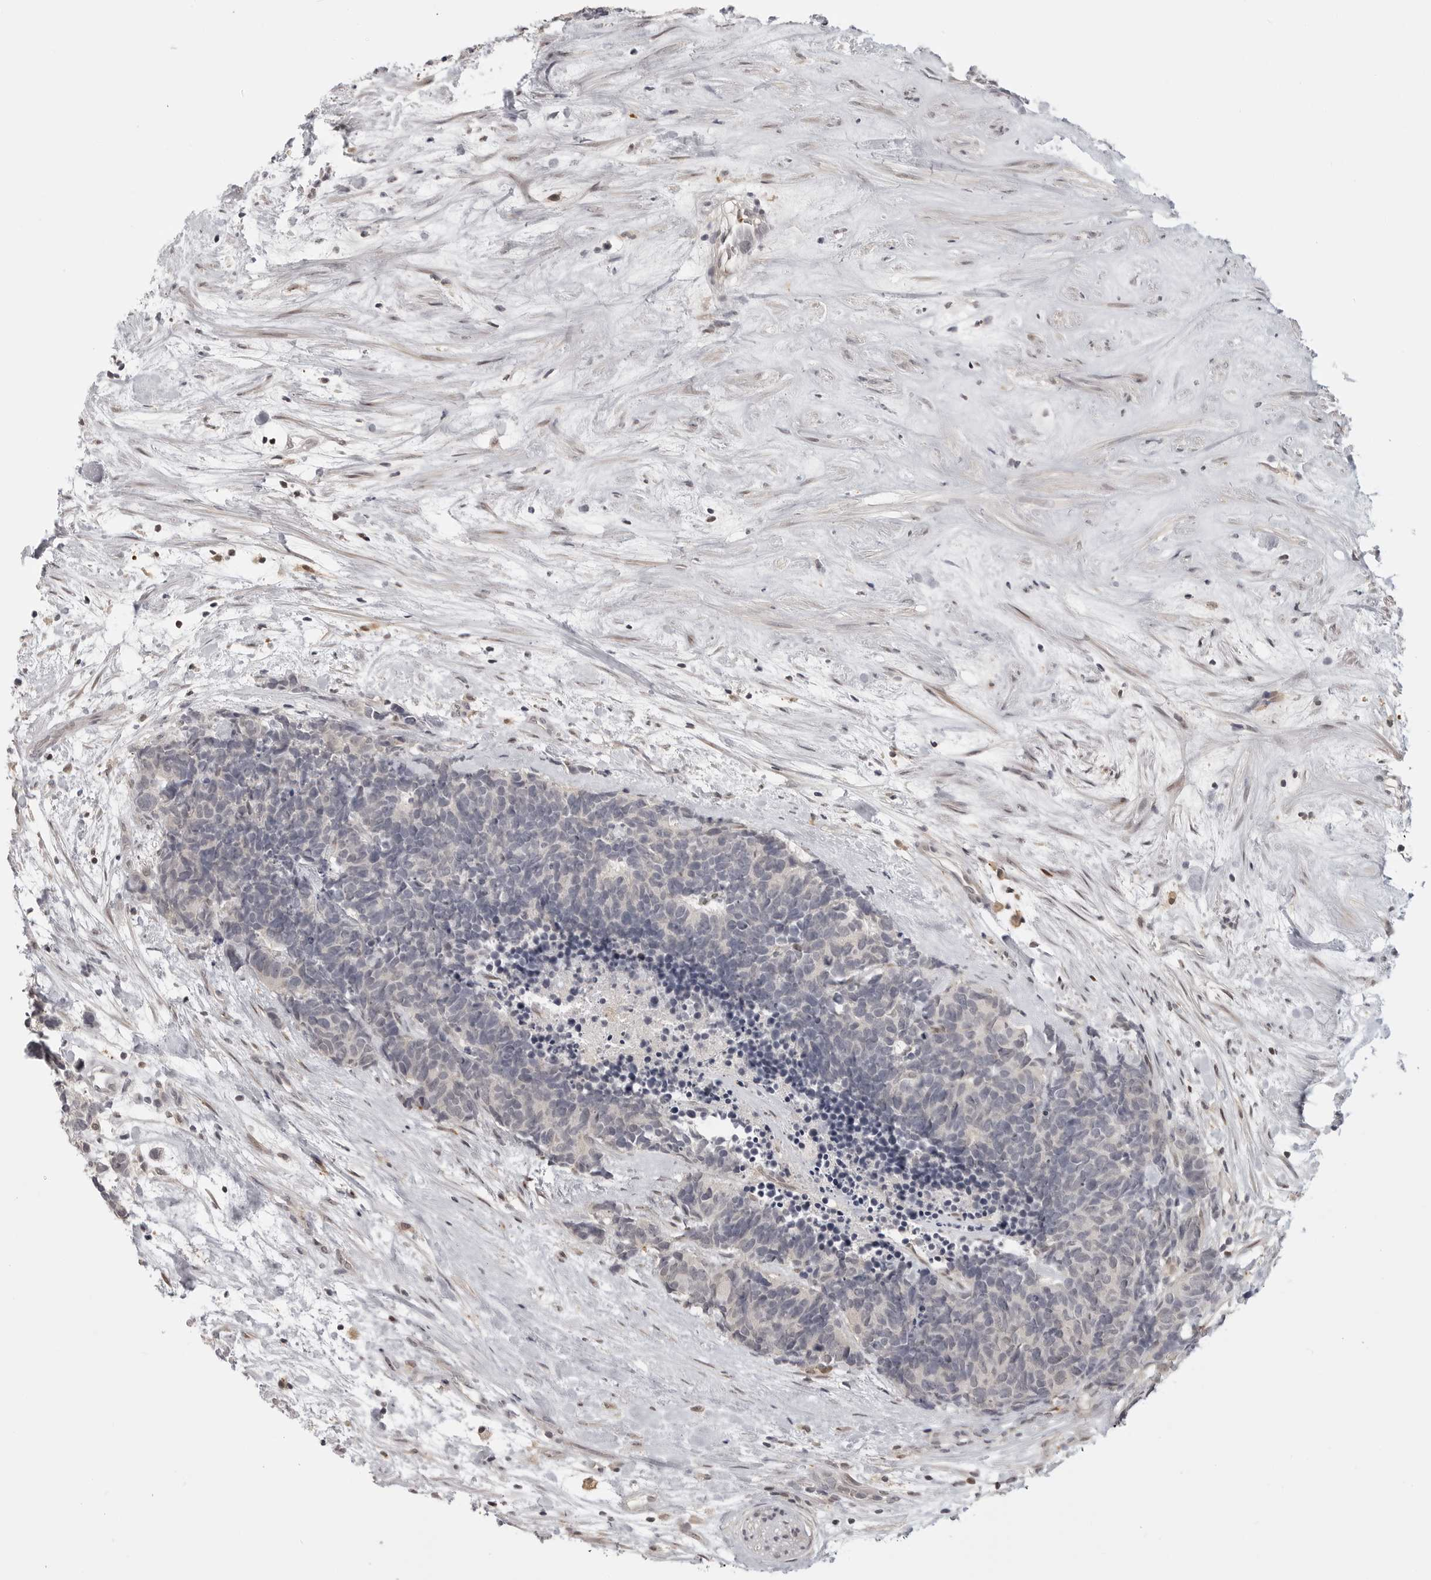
{"staining": {"intensity": "negative", "quantity": "none", "location": "none"}, "tissue": "carcinoid", "cell_type": "Tumor cells", "image_type": "cancer", "snomed": [{"axis": "morphology", "description": "Carcinoma, NOS"}, {"axis": "morphology", "description": "Carcinoid, malignant, NOS"}, {"axis": "topography", "description": "Urinary bladder"}], "caption": "Tumor cells show no significant protein staining in carcinoid (malignant).", "gene": "CTIF", "patient": {"sex": "male", "age": 57}}